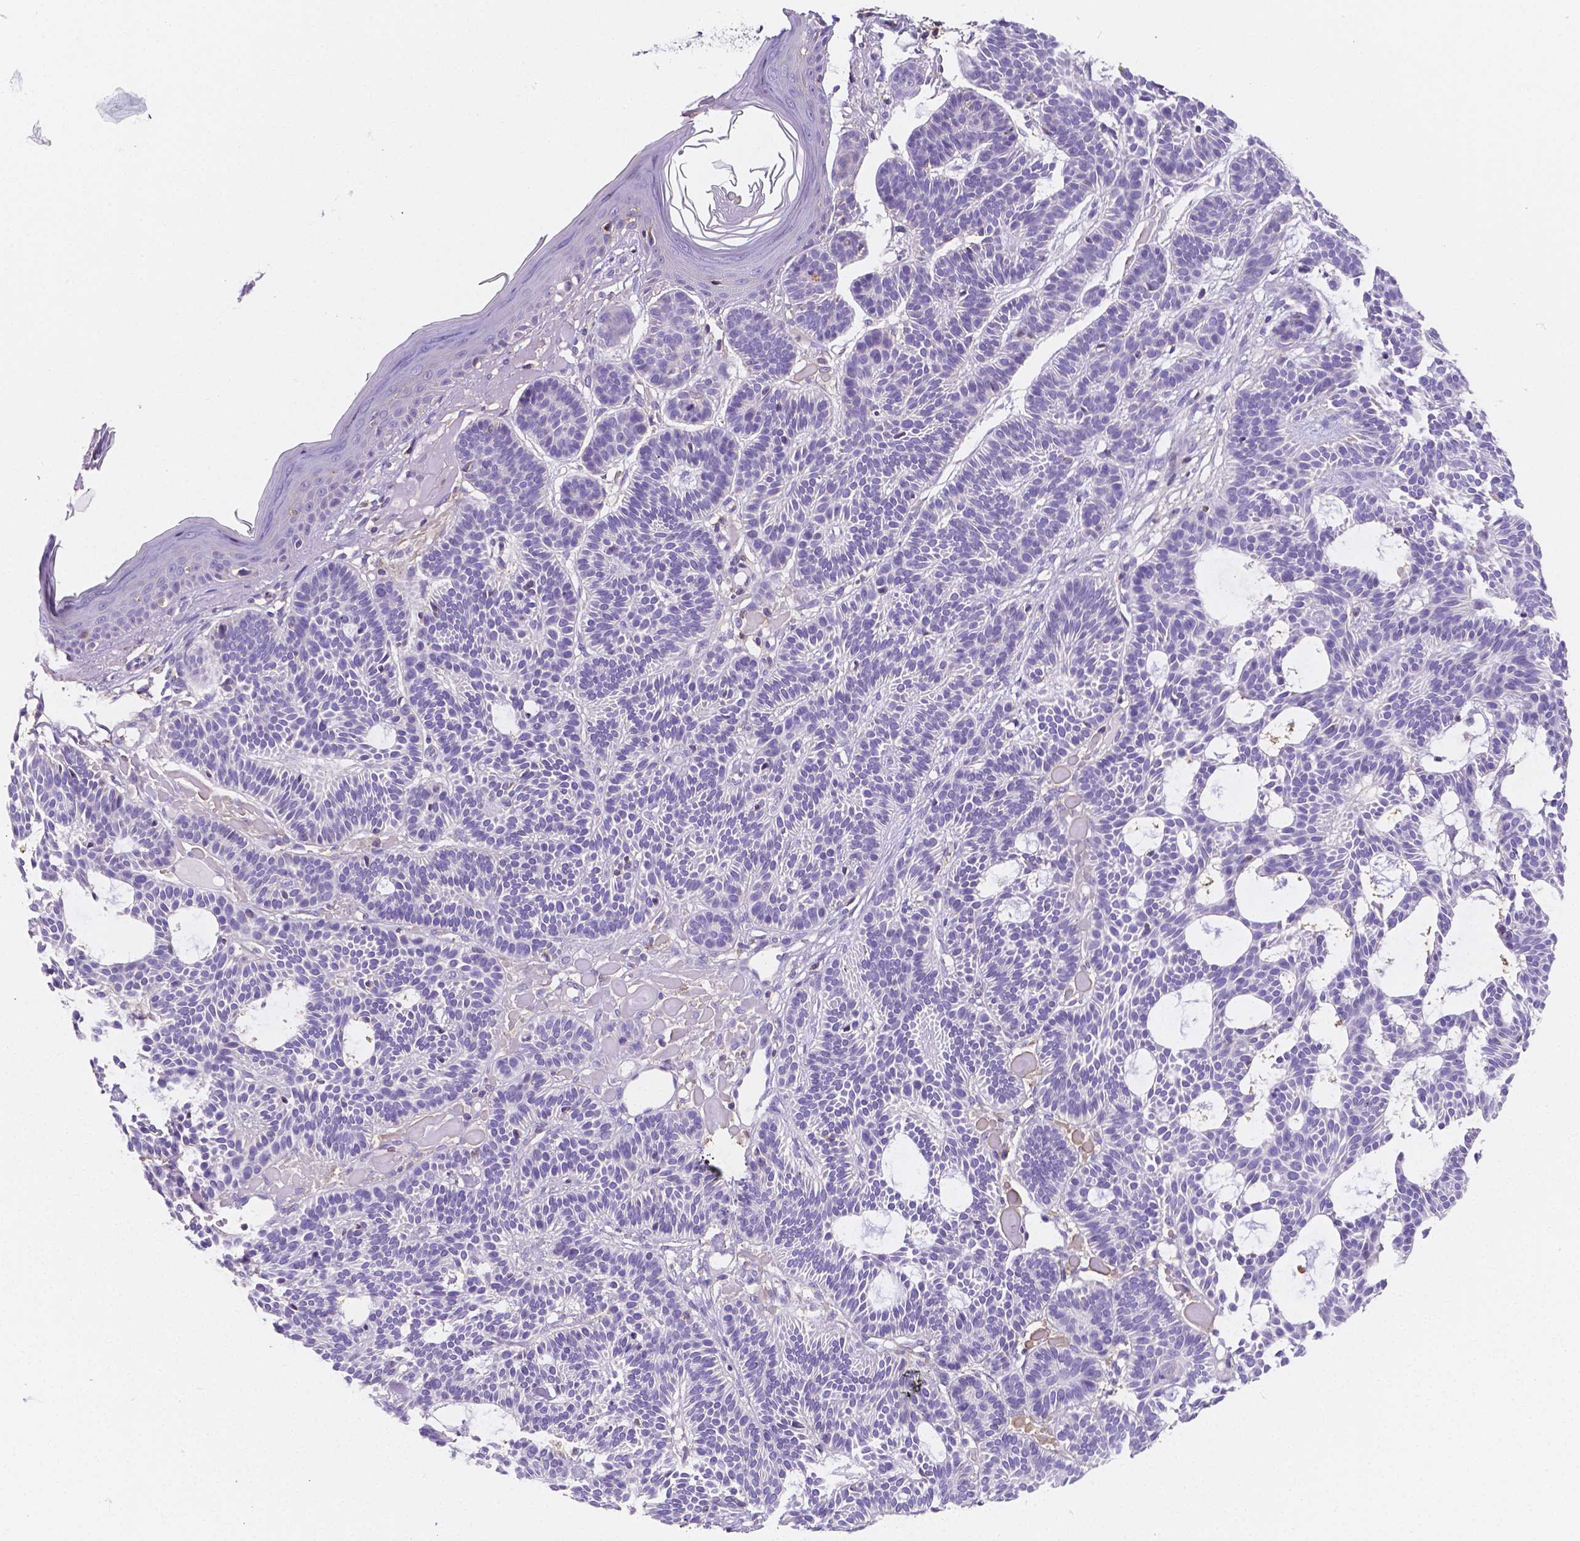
{"staining": {"intensity": "negative", "quantity": "none", "location": "none"}, "tissue": "skin cancer", "cell_type": "Tumor cells", "image_type": "cancer", "snomed": [{"axis": "morphology", "description": "Basal cell carcinoma"}, {"axis": "topography", "description": "Skin"}], "caption": "Skin basal cell carcinoma was stained to show a protein in brown. There is no significant expression in tumor cells.", "gene": "GABRD", "patient": {"sex": "male", "age": 85}}